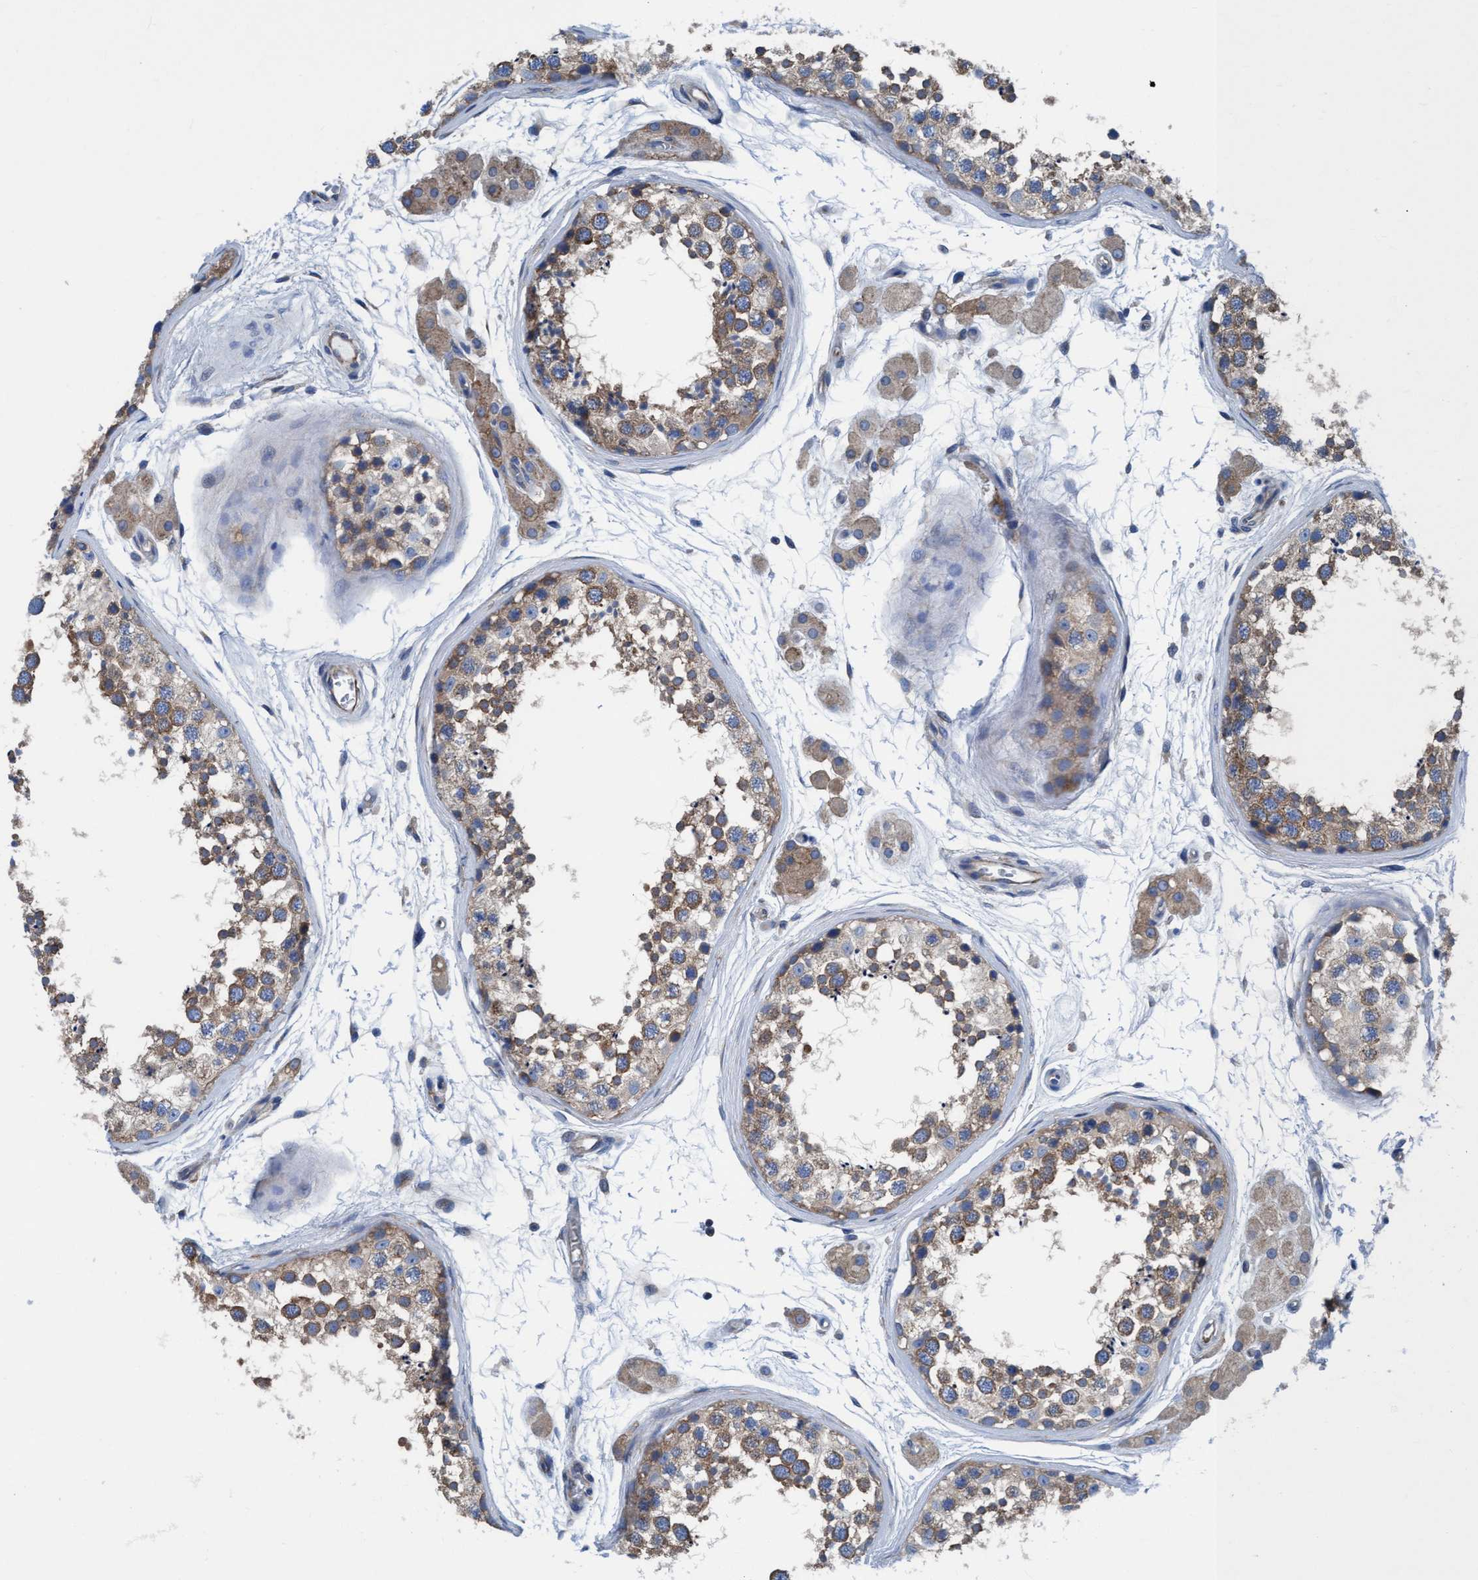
{"staining": {"intensity": "moderate", "quantity": "25%-75%", "location": "cytoplasmic/membranous"}, "tissue": "testis", "cell_type": "Cells in seminiferous ducts", "image_type": "normal", "snomed": [{"axis": "morphology", "description": "Normal tissue, NOS"}, {"axis": "topography", "description": "Testis"}], "caption": "About 25%-75% of cells in seminiferous ducts in unremarkable human testis demonstrate moderate cytoplasmic/membranous protein positivity as visualized by brown immunohistochemical staining.", "gene": "NMT1", "patient": {"sex": "male", "age": 56}}